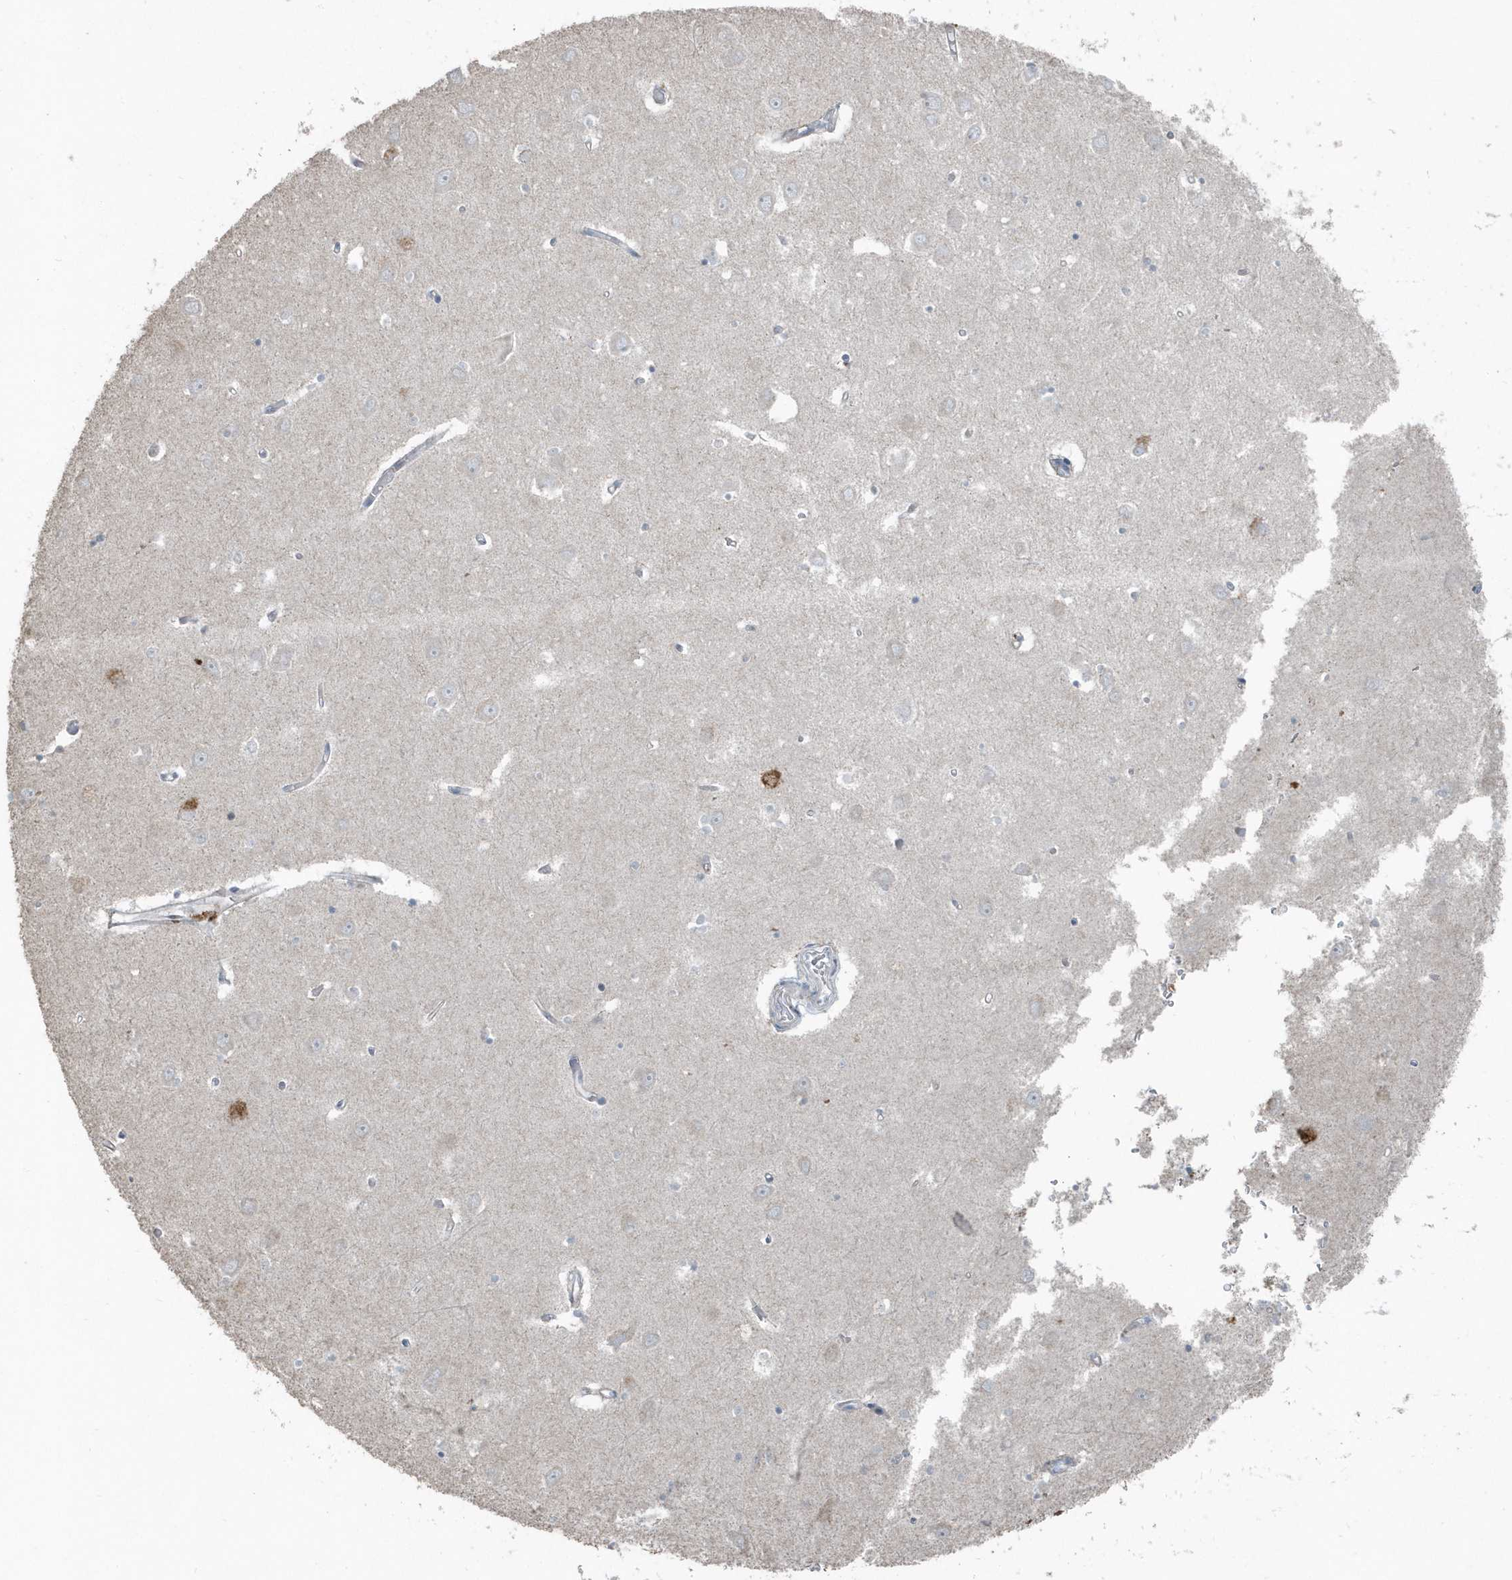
{"staining": {"intensity": "negative", "quantity": "none", "location": "none"}, "tissue": "hippocampus", "cell_type": "Glial cells", "image_type": "normal", "snomed": [{"axis": "morphology", "description": "Normal tissue, NOS"}, {"axis": "topography", "description": "Hippocampus"}], "caption": "High power microscopy photomicrograph of an IHC image of unremarkable hippocampus, revealing no significant positivity in glial cells.", "gene": "ACTC1", "patient": {"sex": "male", "age": 70}}